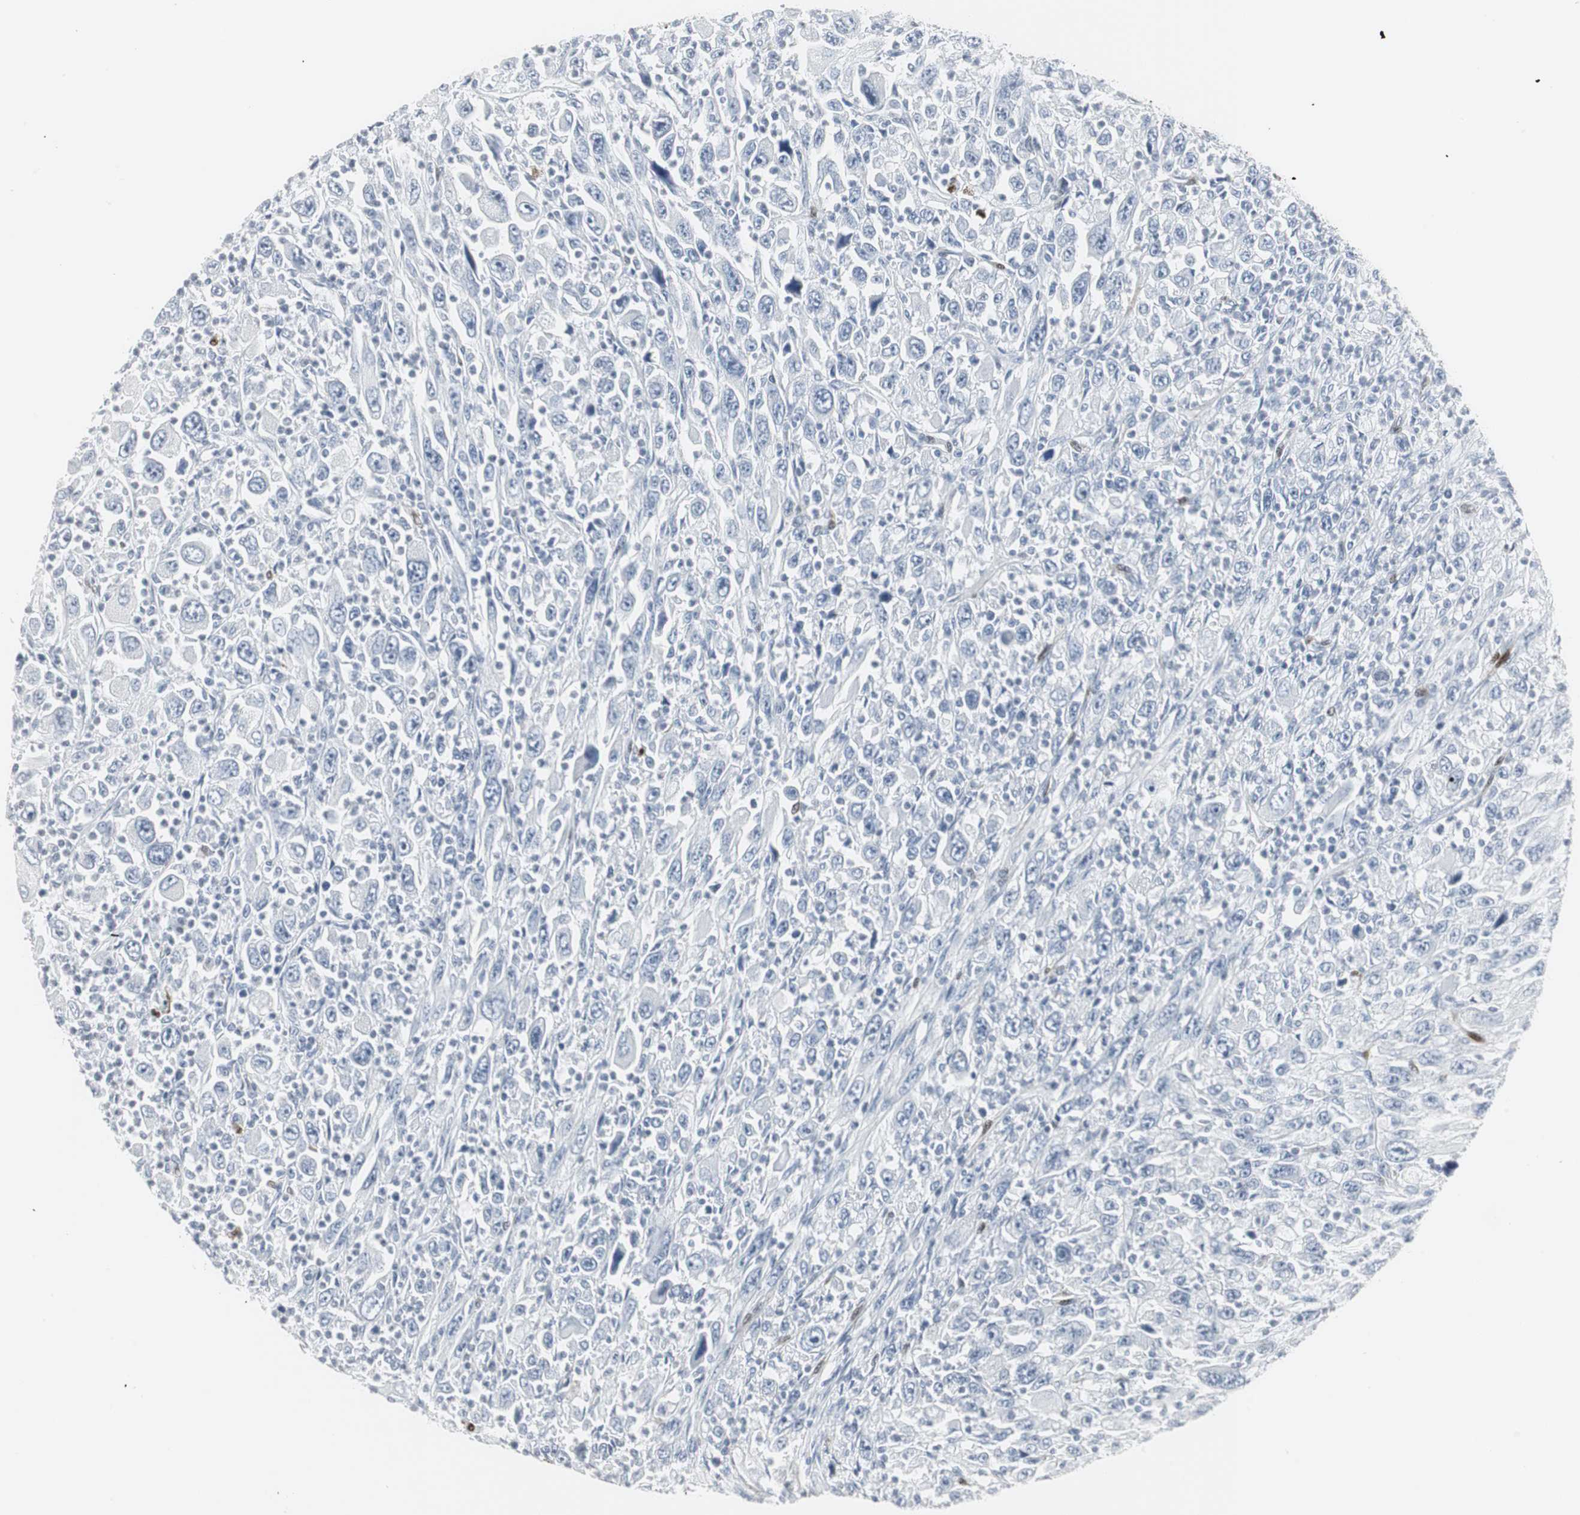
{"staining": {"intensity": "negative", "quantity": "none", "location": "none"}, "tissue": "melanoma", "cell_type": "Tumor cells", "image_type": "cancer", "snomed": [{"axis": "morphology", "description": "Malignant melanoma, Metastatic site"}, {"axis": "topography", "description": "Skin"}], "caption": "Immunohistochemical staining of malignant melanoma (metastatic site) exhibits no significant expression in tumor cells.", "gene": "PPP1R14A", "patient": {"sex": "female", "age": 56}}